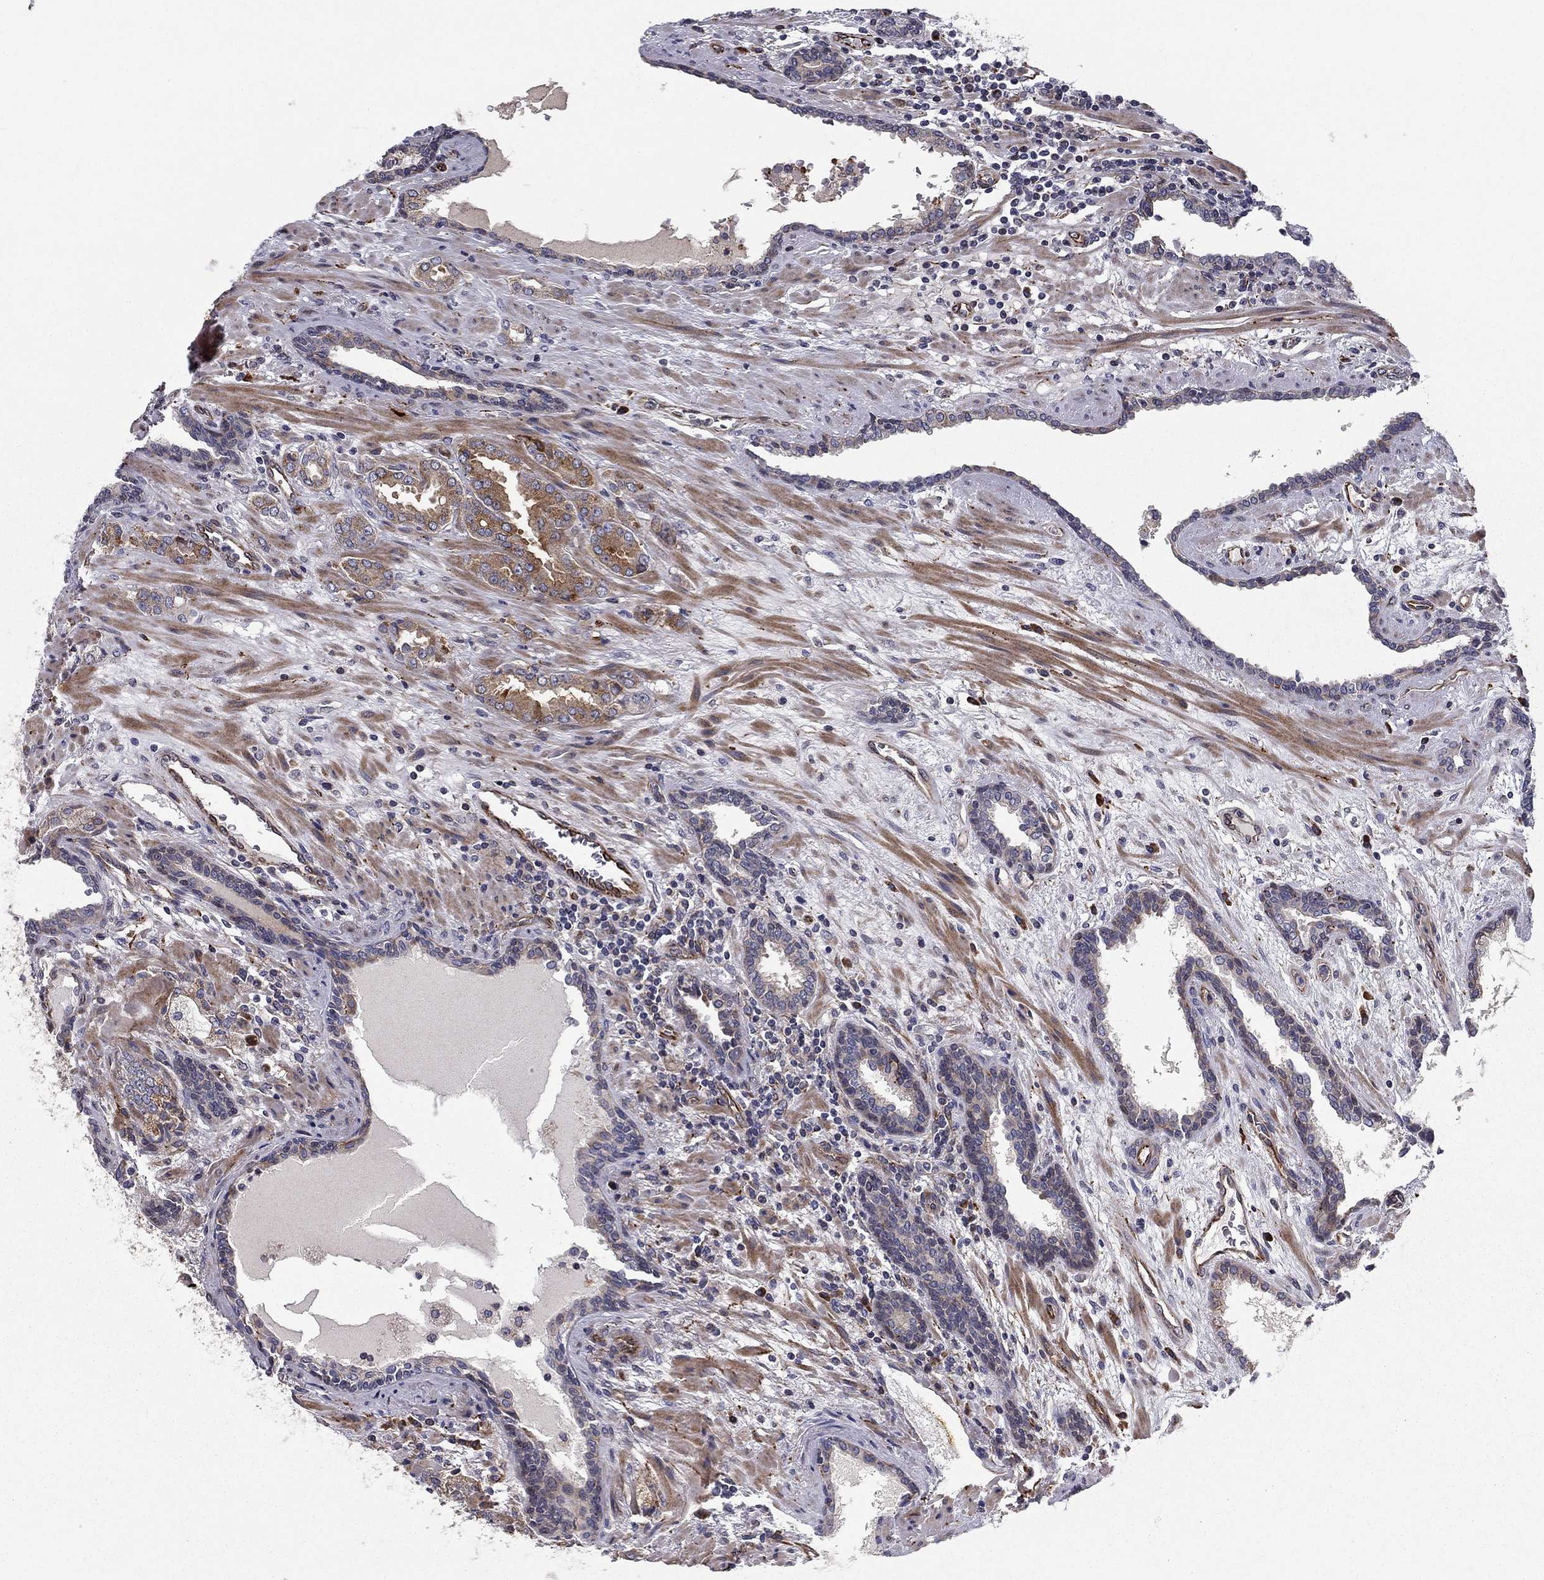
{"staining": {"intensity": "moderate", "quantity": "<25%", "location": "cytoplasmic/membranous"}, "tissue": "prostate cancer", "cell_type": "Tumor cells", "image_type": "cancer", "snomed": [{"axis": "morphology", "description": "Adenocarcinoma, Low grade"}, {"axis": "topography", "description": "Prostate"}], "caption": "Low-grade adenocarcinoma (prostate) stained for a protein demonstrates moderate cytoplasmic/membranous positivity in tumor cells.", "gene": "CLSTN1", "patient": {"sex": "male", "age": 68}}